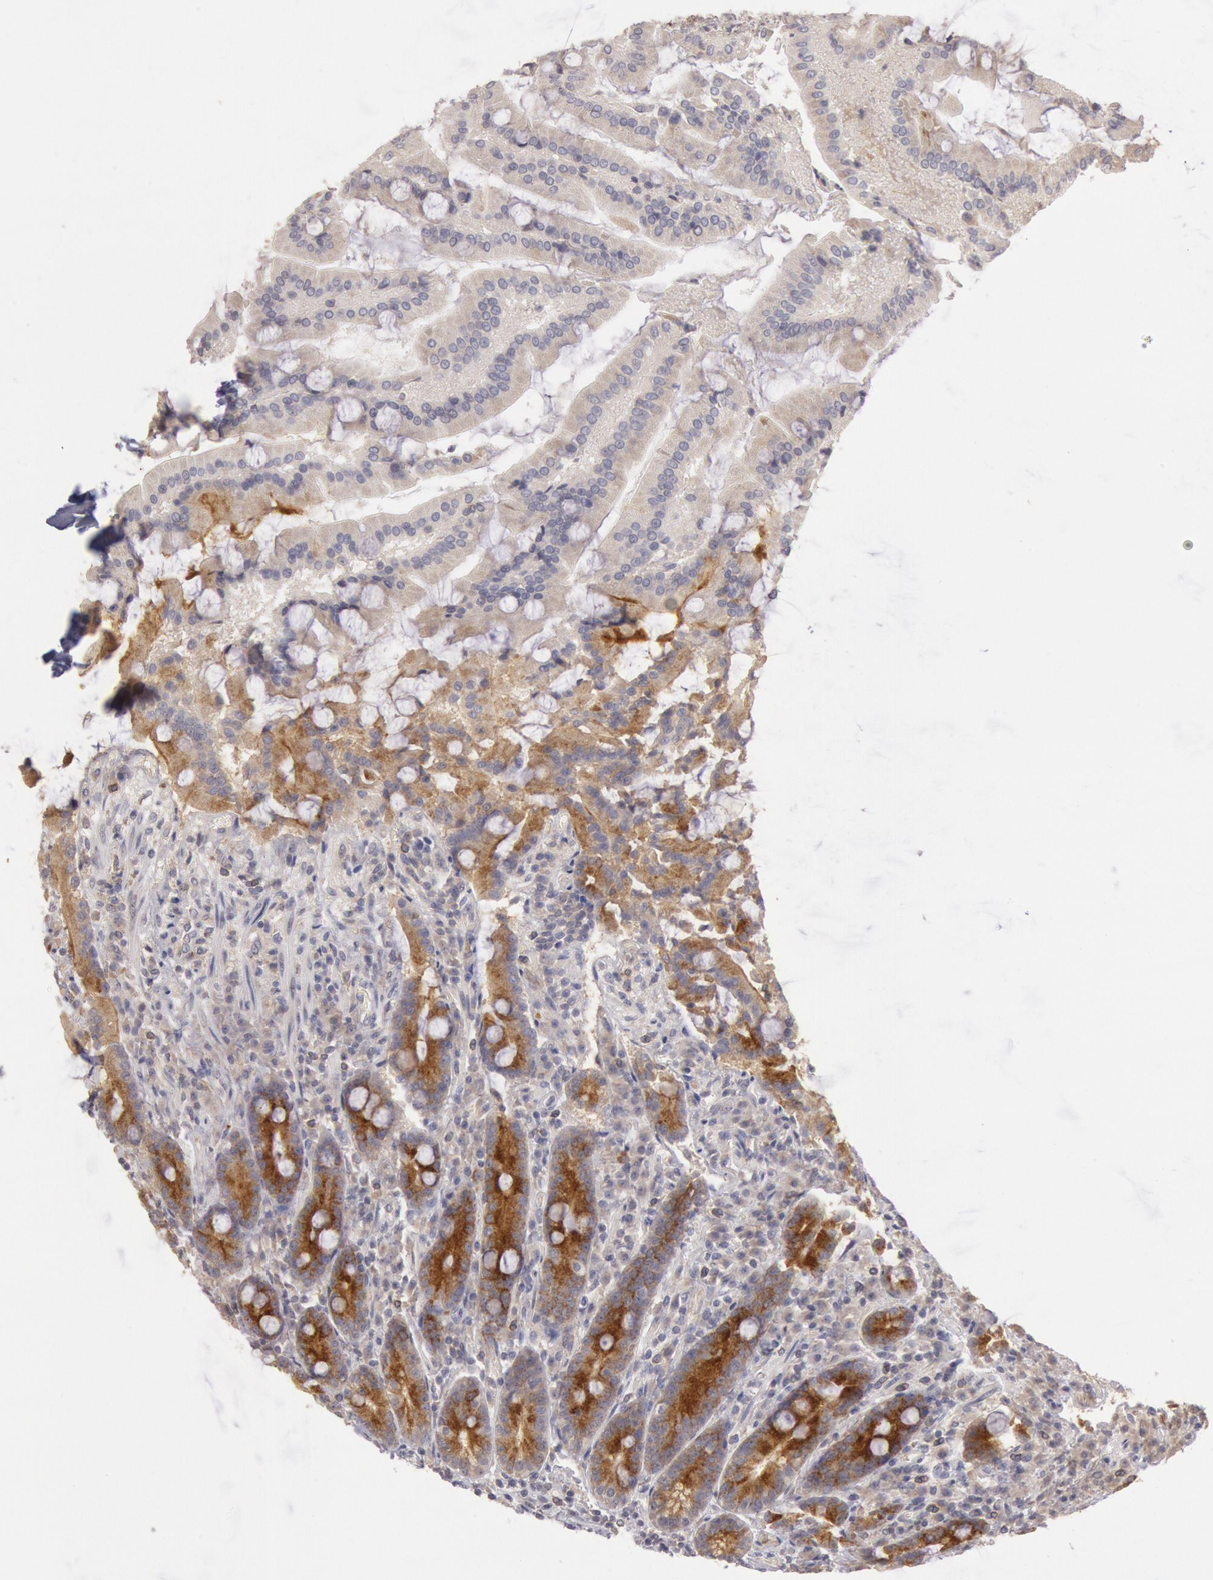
{"staining": {"intensity": "strong", "quantity": ">75%", "location": "cytoplasmic/membranous"}, "tissue": "duodenum", "cell_type": "Glandular cells", "image_type": "normal", "snomed": [{"axis": "morphology", "description": "Normal tissue, NOS"}, {"axis": "topography", "description": "Duodenum"}], "caption": "Protein staining of benign duodenum reveals strong cytoplasmic/membranous staining in approximately >75% of glandular cells.", "gene": "PLA2G6", "patient": {"sex": "female", "age": 64}}